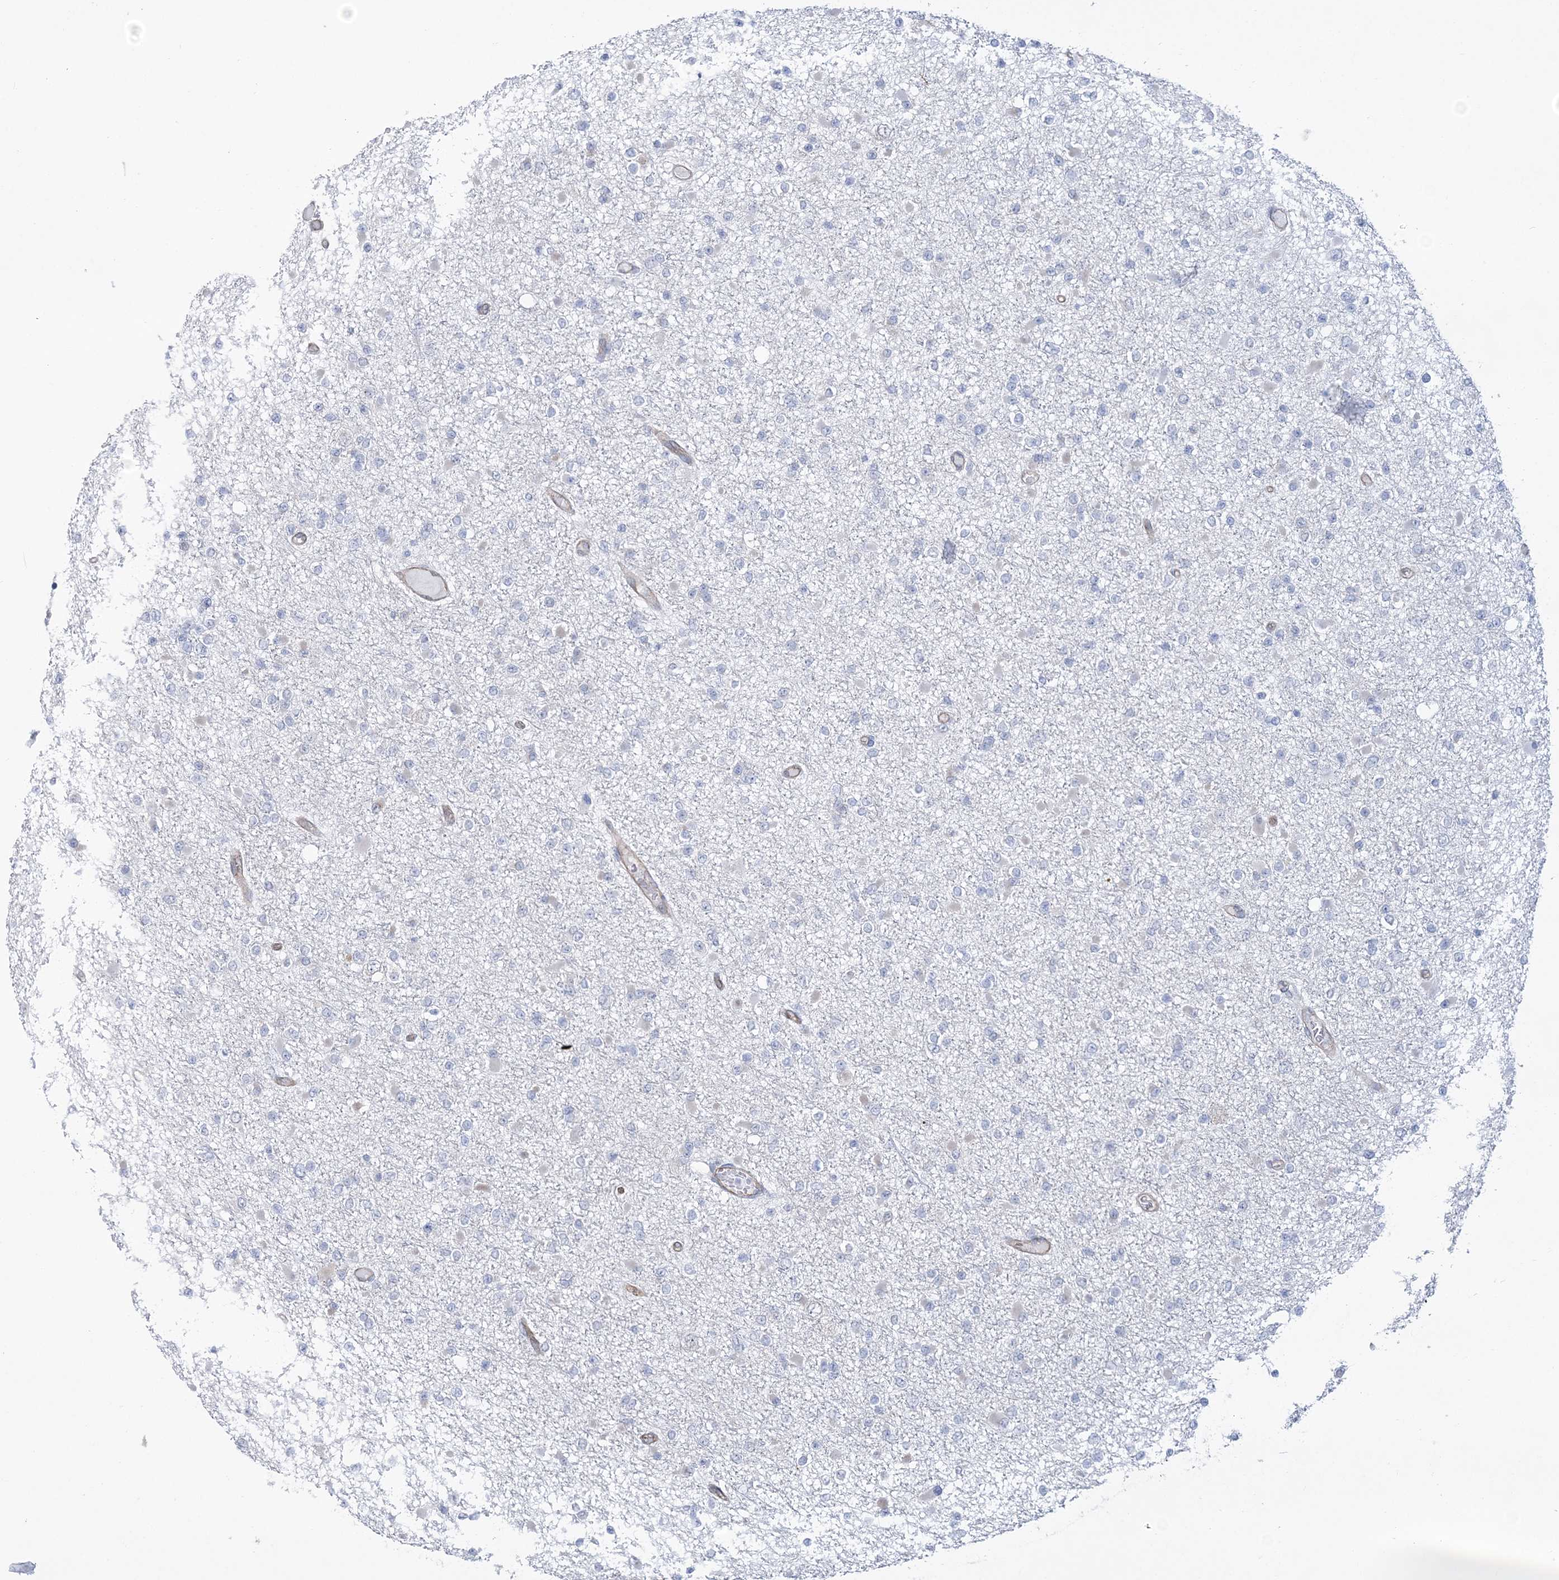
{"staining": {"intensity": "negative", "quantity": "none", "location": "none"}, "tissue": "glioma", "cell_type": "Tumor cells", "image_type": "cancer", "snomed": [{"axis": "morphology", "description": "Glioma, malignant, Low grade"}, {"axis": "topography", "description": "Brain"}], "caption": "Tumor cells show no significant staining in low-grade glioma (malignant). The staining was performed using DAB to visualize the protein expression in brown, while the nuclei were stained in blue with hematoxylin (Magnification: 20x).", "gene": "RAB11FIP5", "patient": {"sex": "female", "age": 22}}